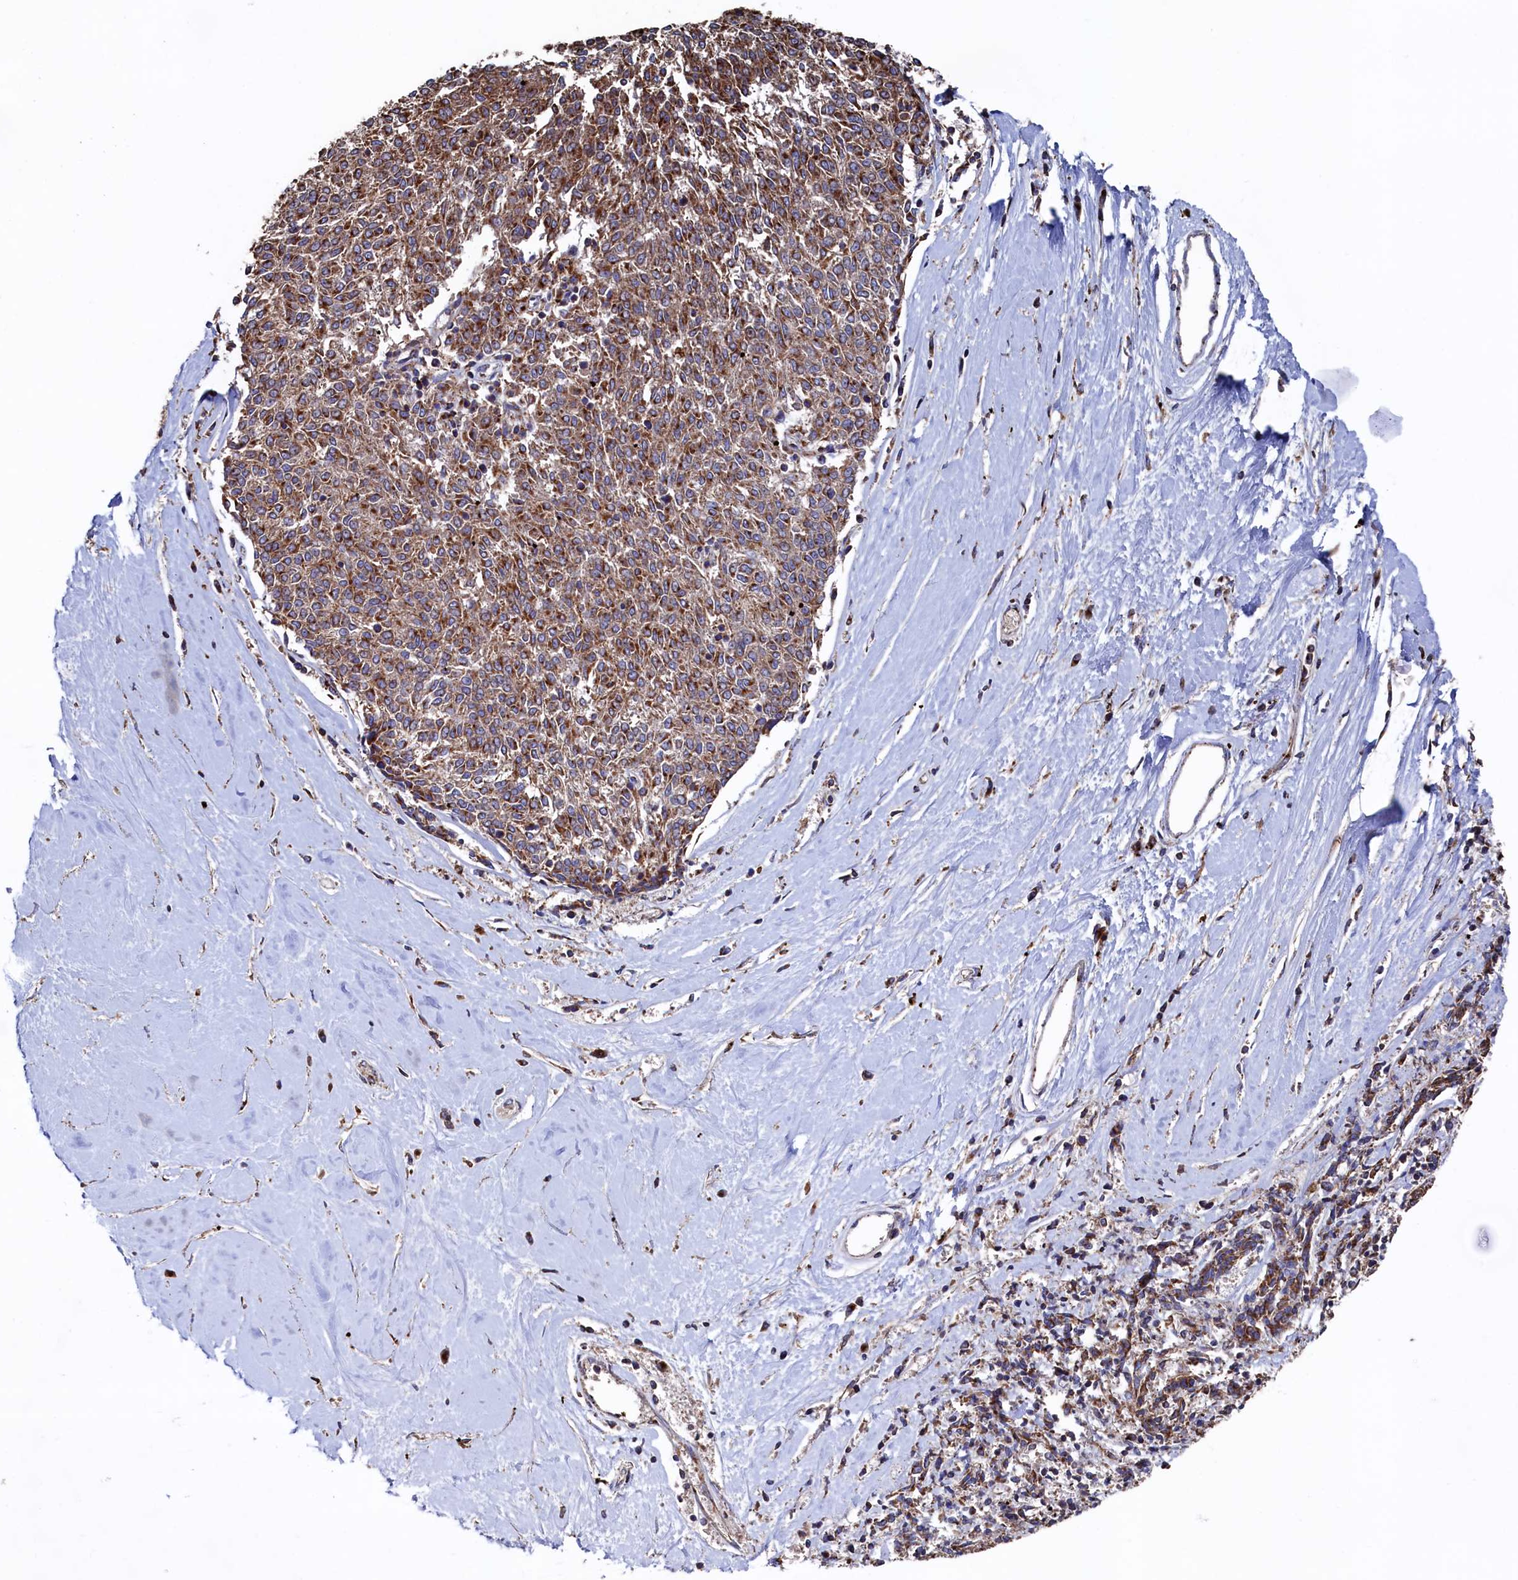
{"staining": {"intensity": "moderate", "quantity": ">75%", "location": "cytoplasmic/membranous"}, "tissue": "melanoma", "cell_type": "Tumor cells", "image_type": "cancer", "snomed": [{"axis": "morphology", "description": "Malignant melanoma, NOS"}, {"axis": "topography", "description": "Skin"}], "caption": "Immunohistochemistry (IHC) photomicrograph of neoplastic tissue: human malignant melanoma stained using immunohistochemistry (IHC) exhibits medium levels of moderate protein expression localized specifically in the cytoplasmic/membranous of tumor cells, appearing as a cytoplasmic/membranous brown color.", "gene": "PRRC1", "patient": {"sex": "female", "age": 72}}